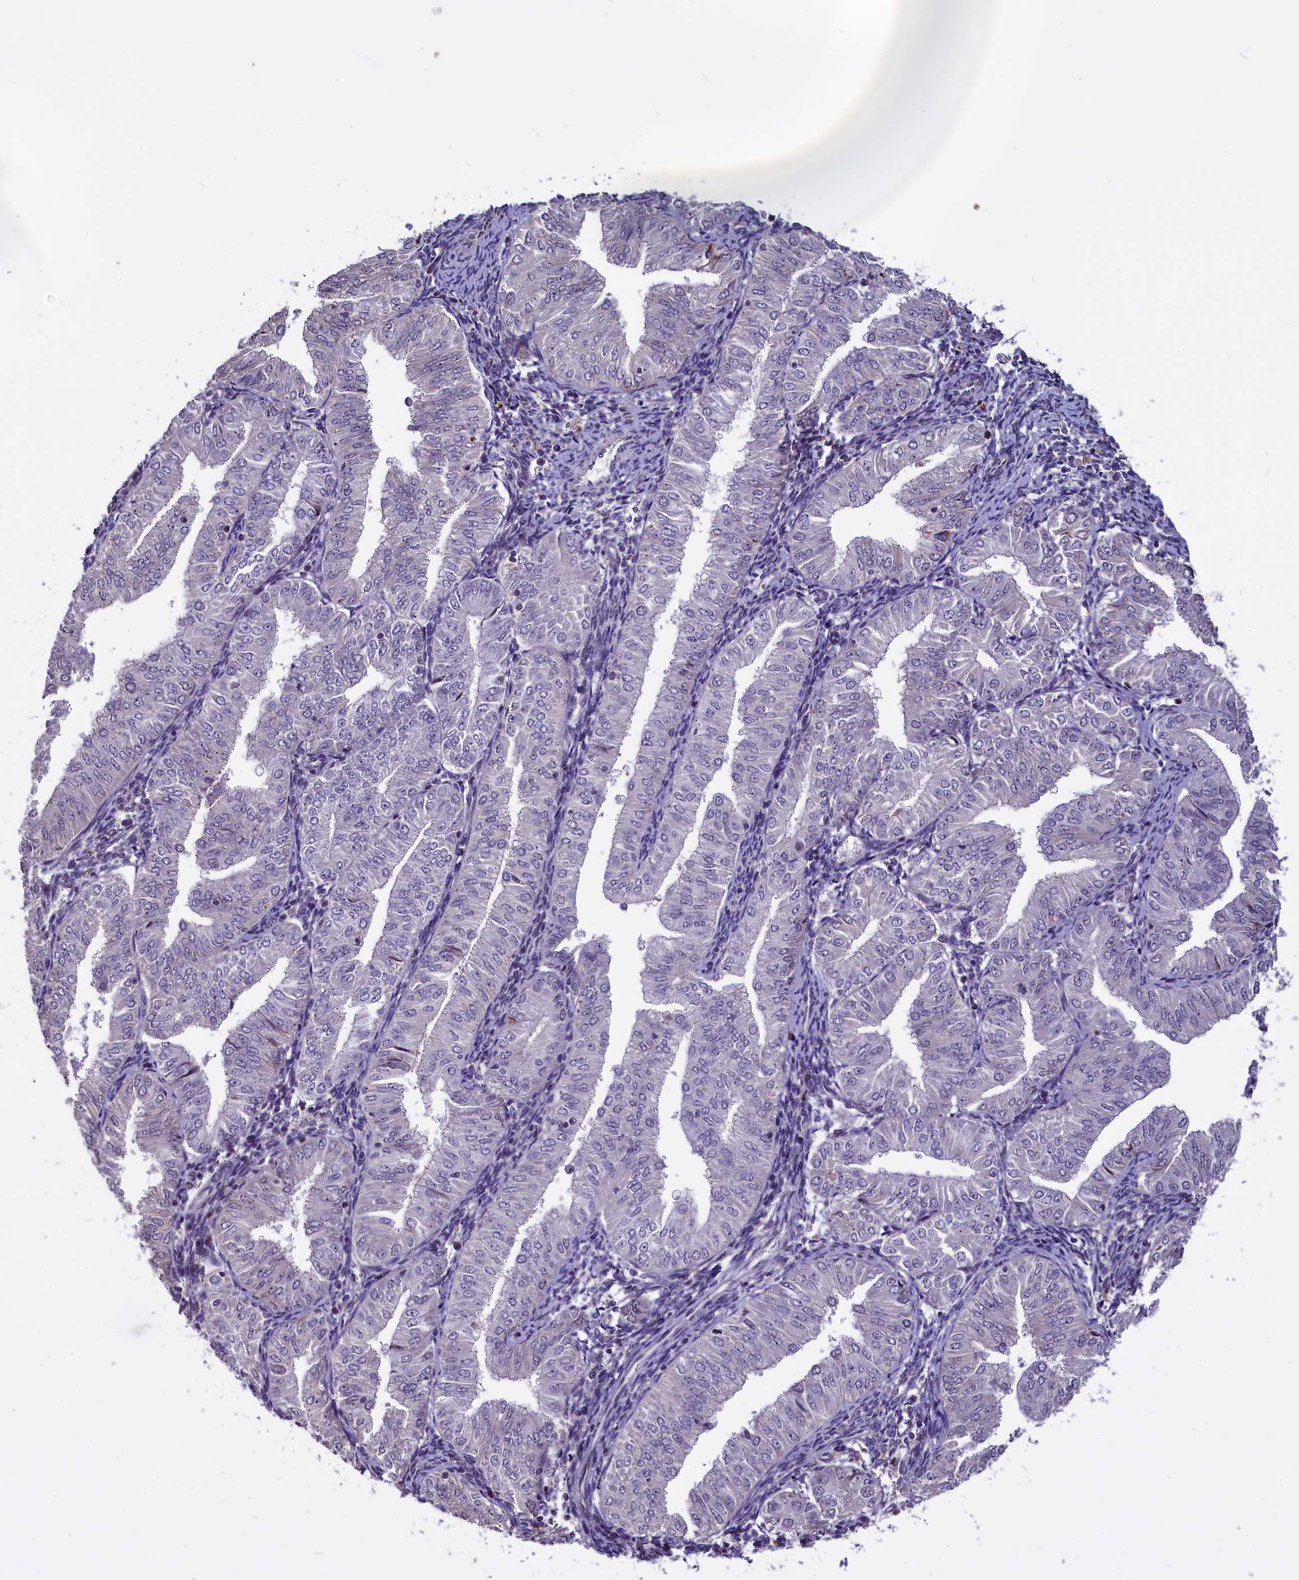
{"staining": {"intensity": "negative", "quantity": "none", "location": "none"}, "tissue": "endometrial cancer", "cell_type": "Tumor cells", "image_type": "cancer", "snomed": [{"axis": "morphology", "description": "Normal tissue, NOS"}, {"axis": "morphology", "description": "Adenocarcinoma, NOS"}, {"axis": "topography", "description": "Endometrium"}], "caption": "Tumor cells are negative for brown protein staining in endometrial adenocarcinoma.", "gene": "SHFL", "patient": {"sex": "female", "age": 53}}